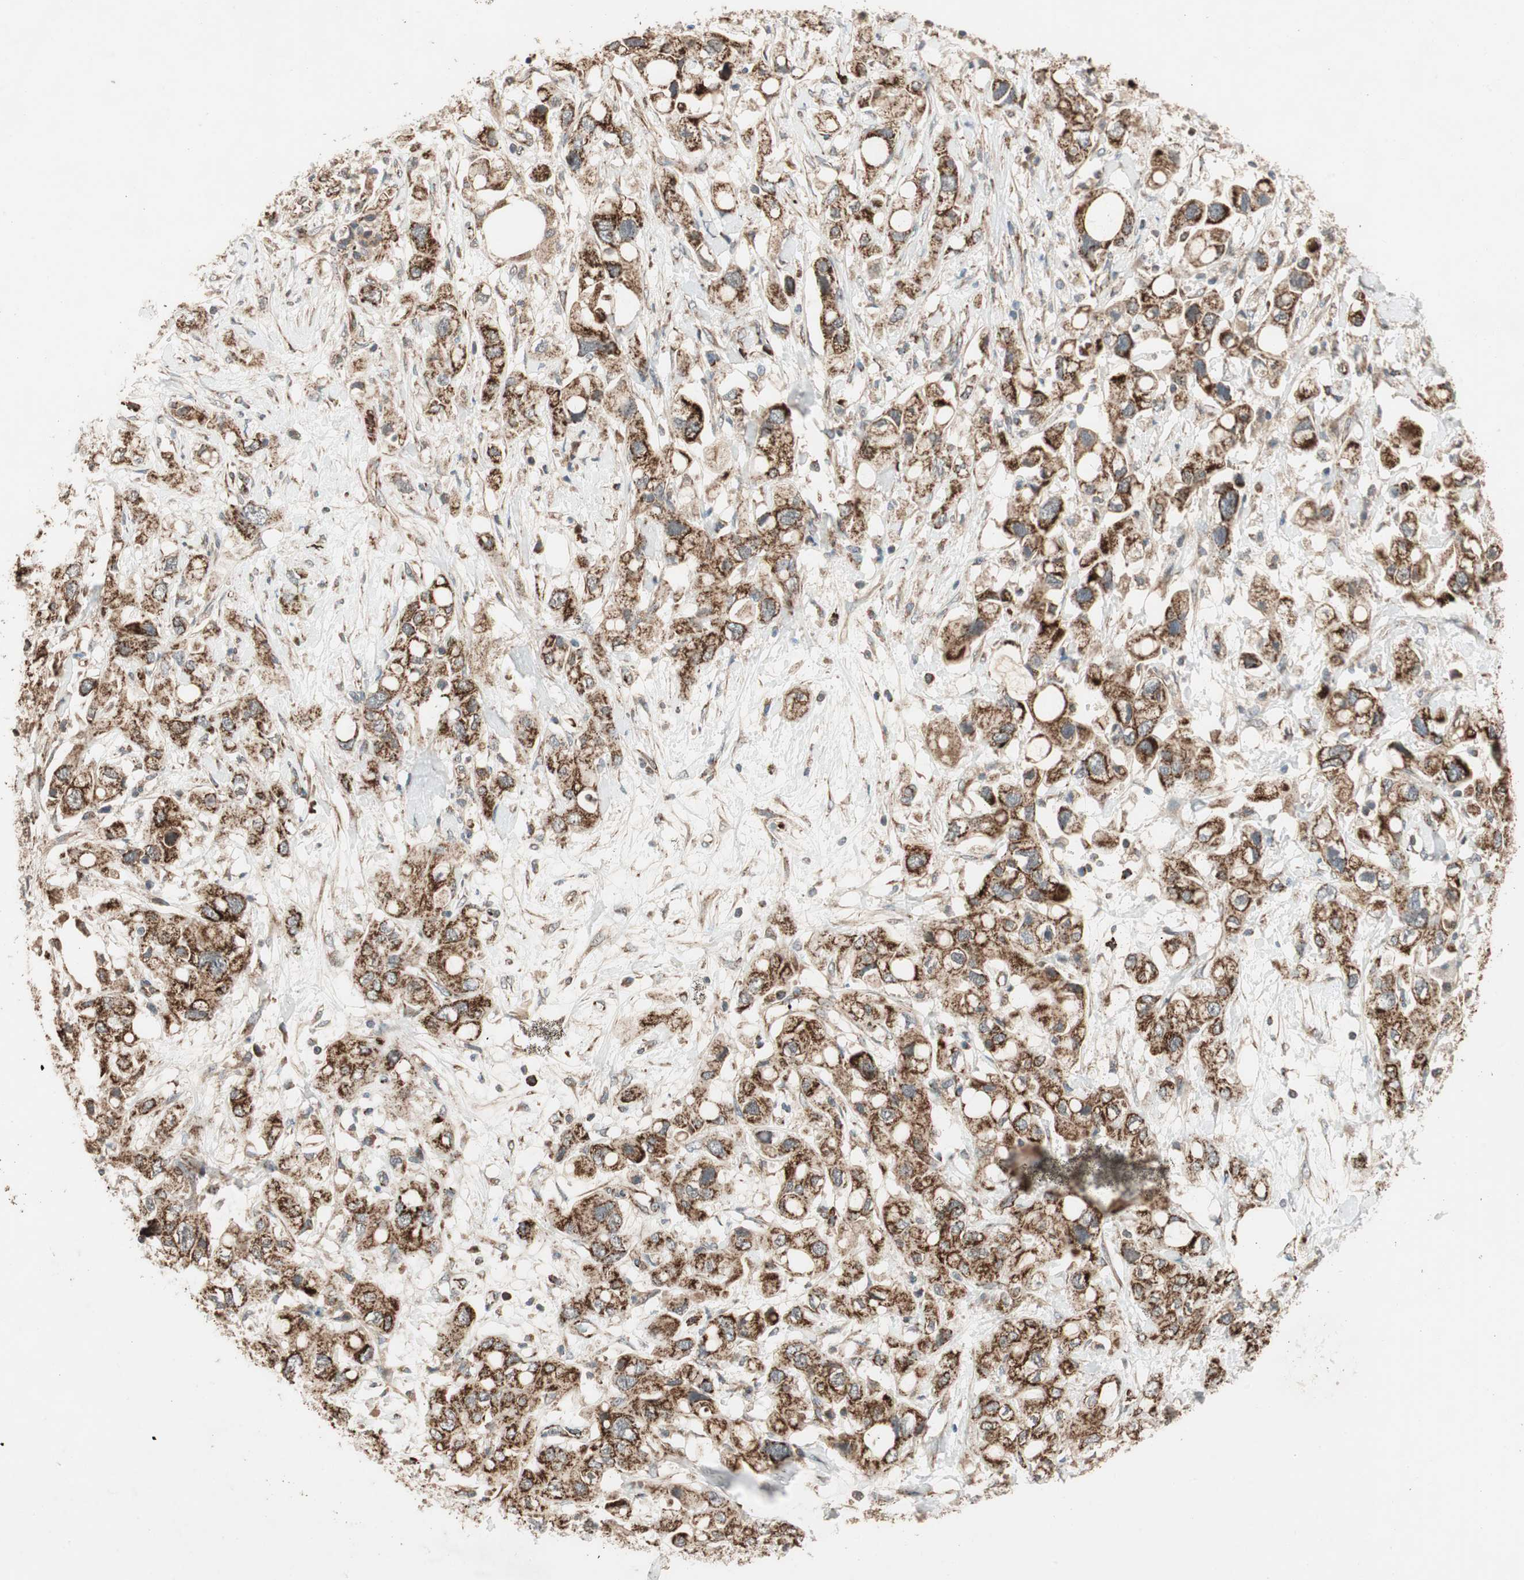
{"staining": {"intensity": "strong", "quantity": ">75%", "location": "cytoplasmic/membranous"}, "tissue": "pancreatic cancer", "cell_type": "Tumor cells", "image_type": "cancer", "snomed": [{"axis": "morphology", "description": "Adenocarcinoma, NOS"}, {"axis": "topography", "description": "Pancreas"}], "caption": "IHC of human pancreatic cancer (adenocarcinoma) displays high levels of strong cytoplasmic/membranous expression in about >75% of tumor cells. The staining was performed using DAB, with brown indicating positive protein expression. Nuclei are stained blue with hematoxylin.", "gene": "AKAP1", "patient": {"sex": "female", "age": 56}}